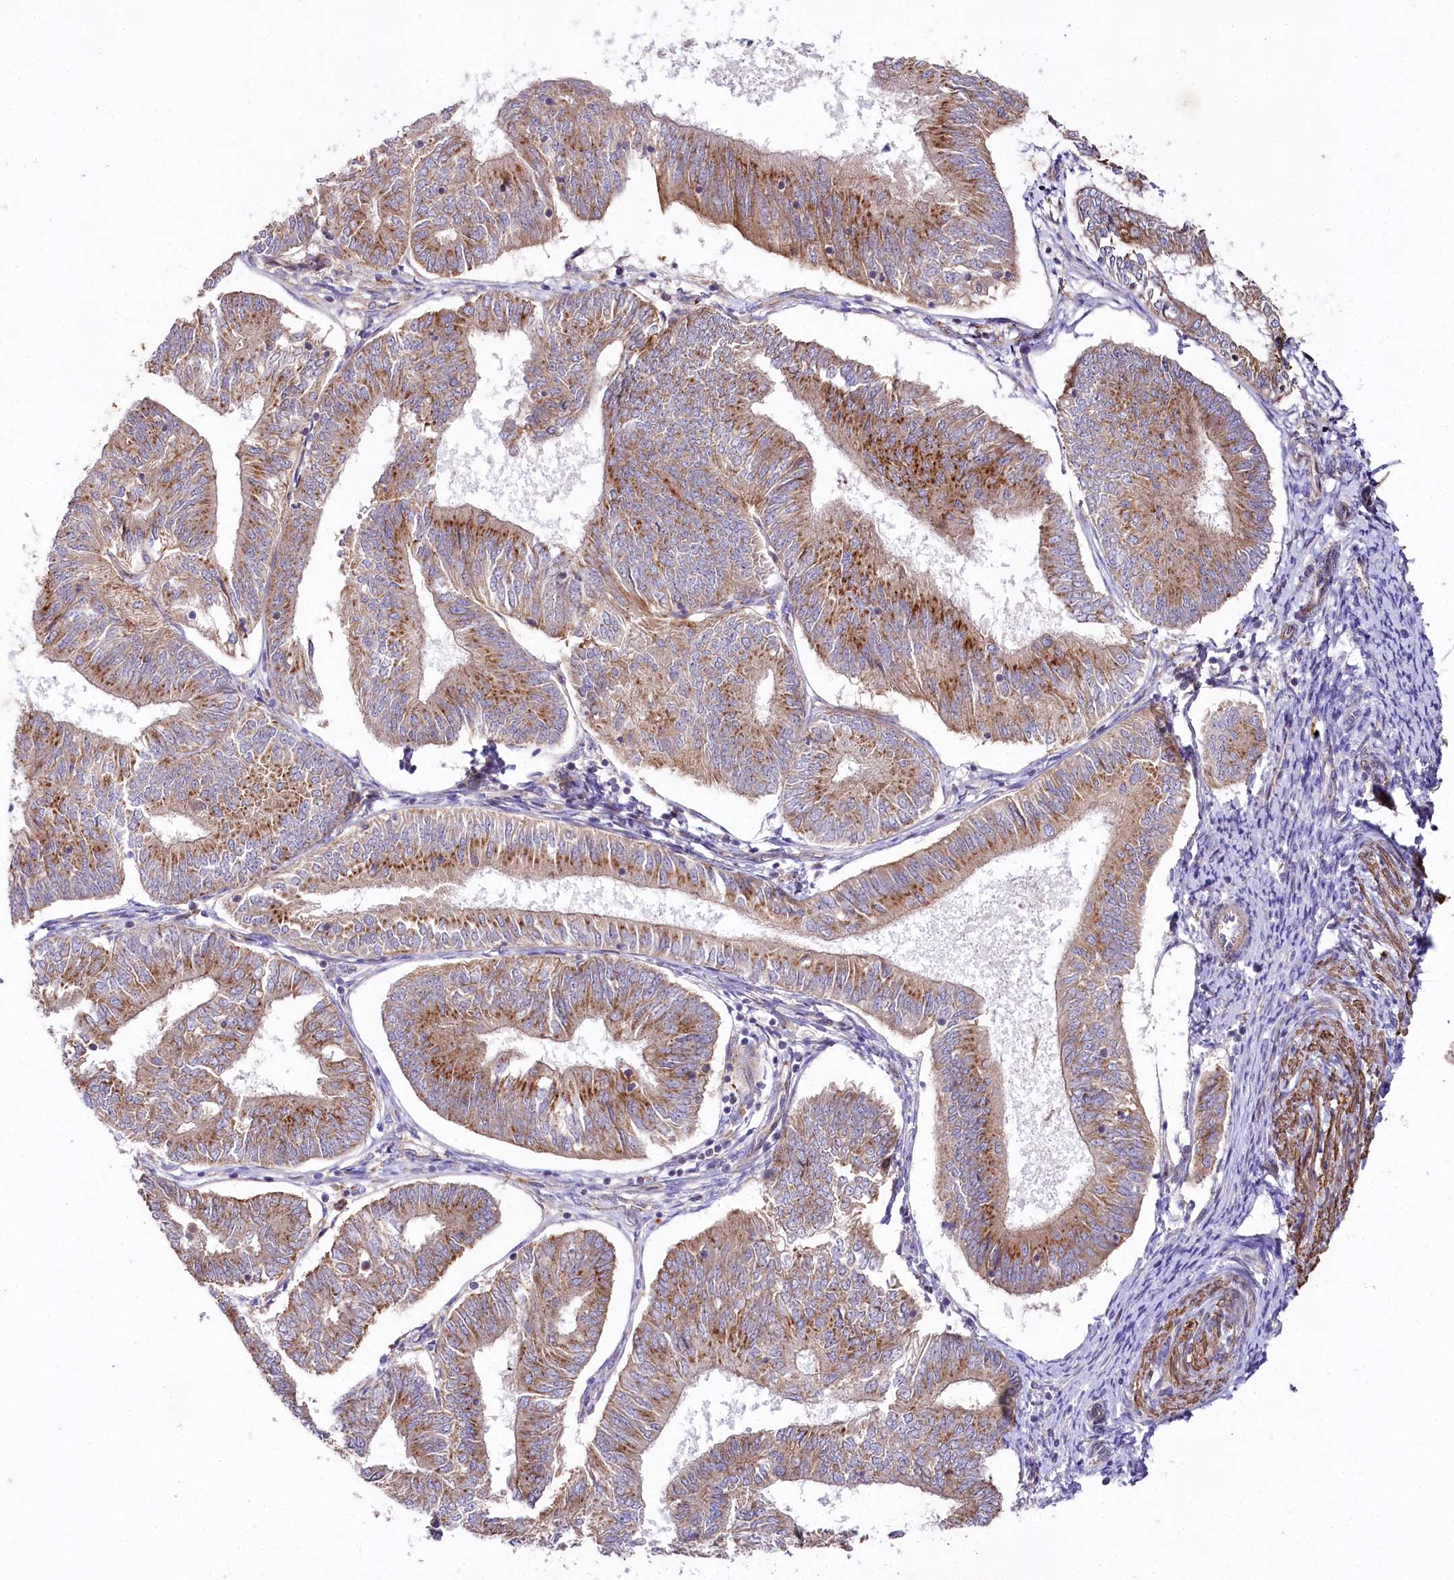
{"staining": {"intensity": "strong", "quantity": "25%-75%", "location": "cytoplasmic/membranous"}, "tissue": "endometrial cancer", "cell_type": "Tumor cells", "image_type": "cancer", "snomed": [{"axis": "morphology", "description": "Adenocarcinoma, NOS"}, {"axis": "topography", "description": "Endometrium"}], "caption": "Immunohistochemistry image of neoplastic tissue: adenocarcinoma (endometrial) stained using IHC demonstrates high levels of strong protein expression localized specifically in the cytoplasmic/membranous of tumor cells, appearing as a cytoplasmic/membranous brown color.", "gene": "STX6", "patient": {"sex": "female", "age": 58}}